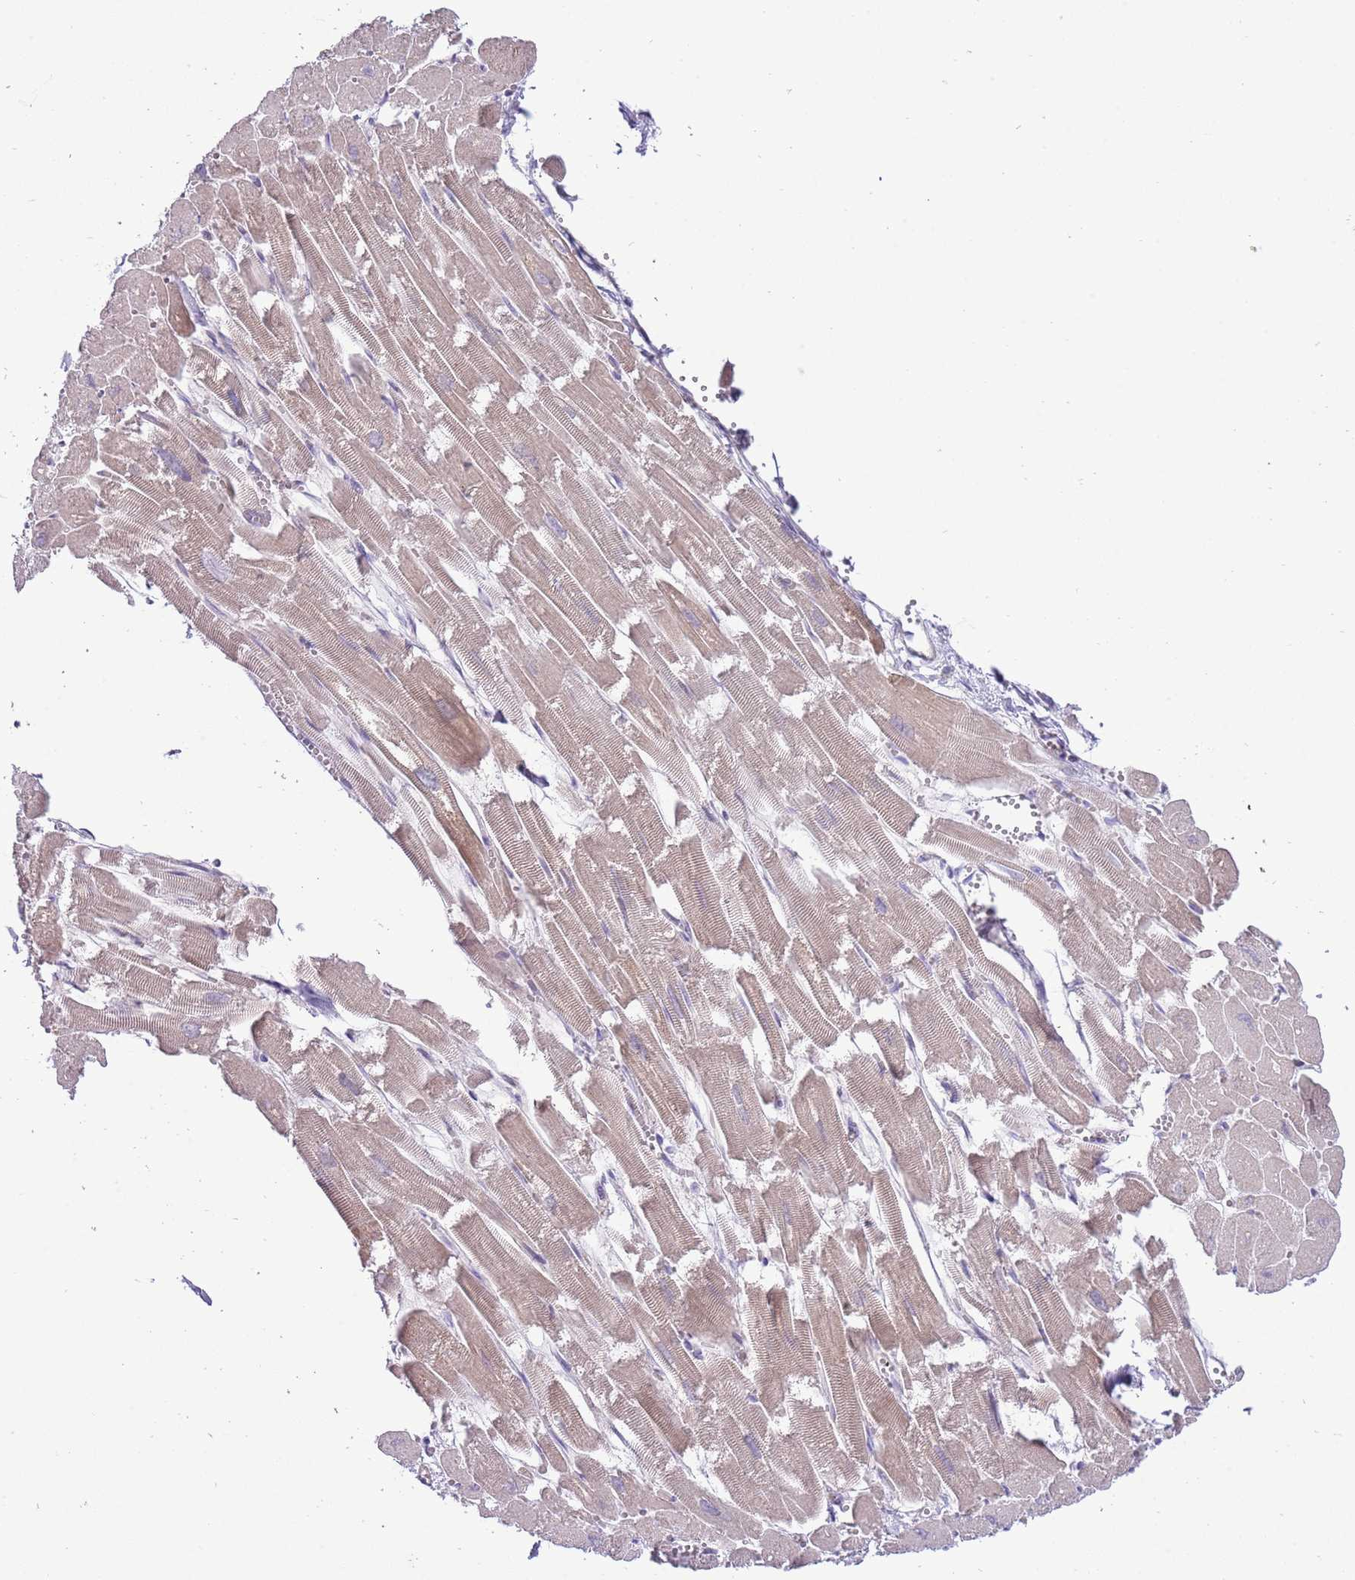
{"staining": {"intensity": "moderate", "quantity": ">75%", "location": "cytoplasmic/membranous"}, "tissue": "heart muscle", "cell_type": "Cardiomyocytes", "image_type": "normal", "snomed": [{"axis": "morphology", "description": "Normal tissue, NOS"}, {"axis": "topography", "description": "Heart"}], "caption": "A medium amount of moderate cytoplasmic/membranous positivity is present in approximately >75% of cardiomyocytes in unremarkable heart muscle.", "gene": "OAZ2", "patient": {"sex": "male", "age": 54}}